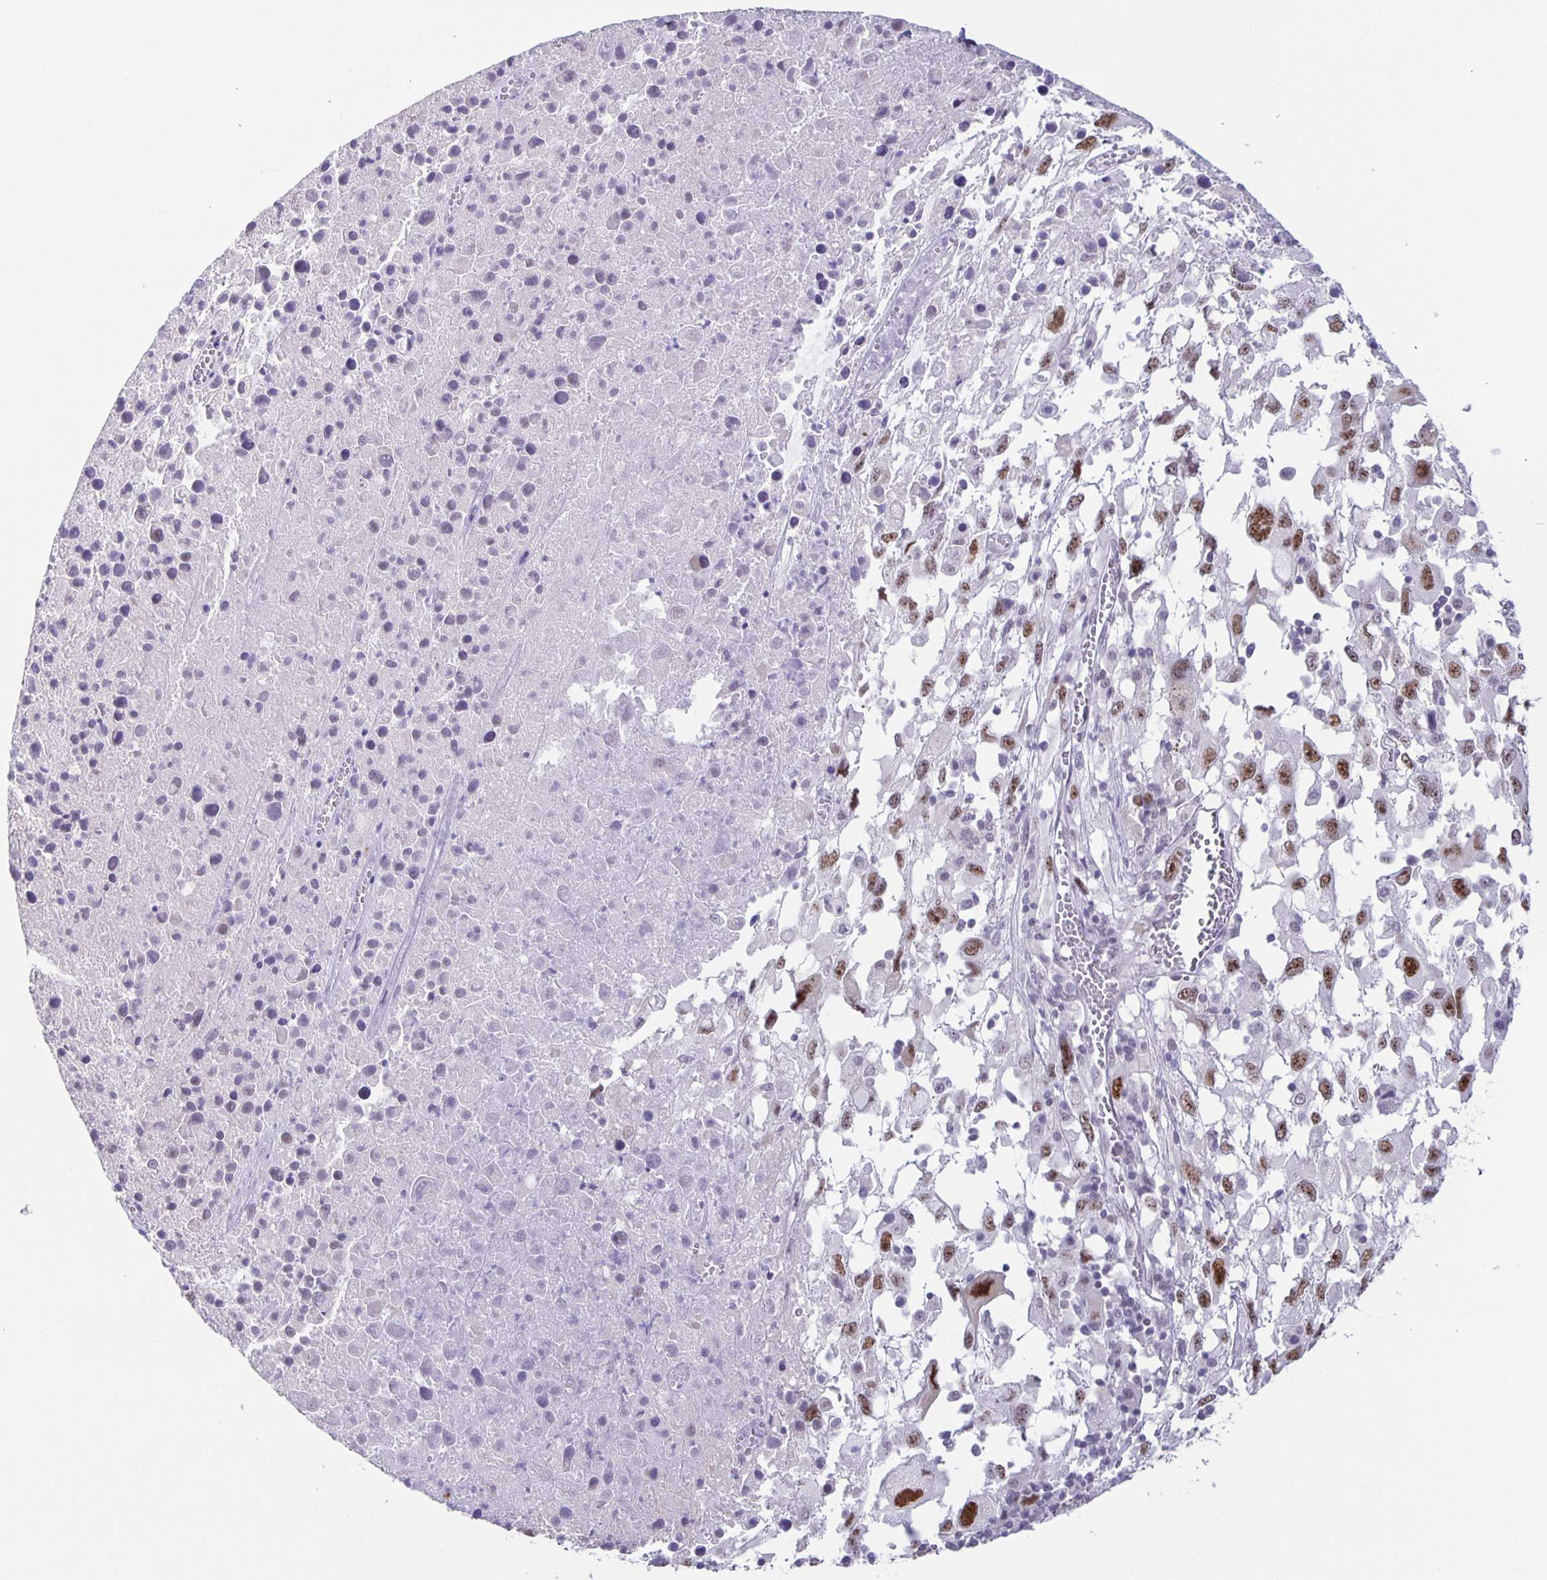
{"staining": {"intensity": "moderate", "quantity": ">75%", "location": "nuclear"}, "tissue": "melanoma", "cell_type": "Tumor cells", "image_type": "cancer", "snomed": [{"axis": "morphology", "description": "Malignant melanoma, Metastatic site"}, {"axis": "topography", "description": "Soft tissue"}], "caption": "Immunohistochemistry of human melanoma demonstrates medium levels of moderate nuclear positivity in about >75% of tumor cells. The staining is performed using DAB brown chromogen to label protein expression. The nuclei are counter-stained blue using hematoxylin.", "gene": "PHRF1", "patient": {"sex": "male", "age": 50}}